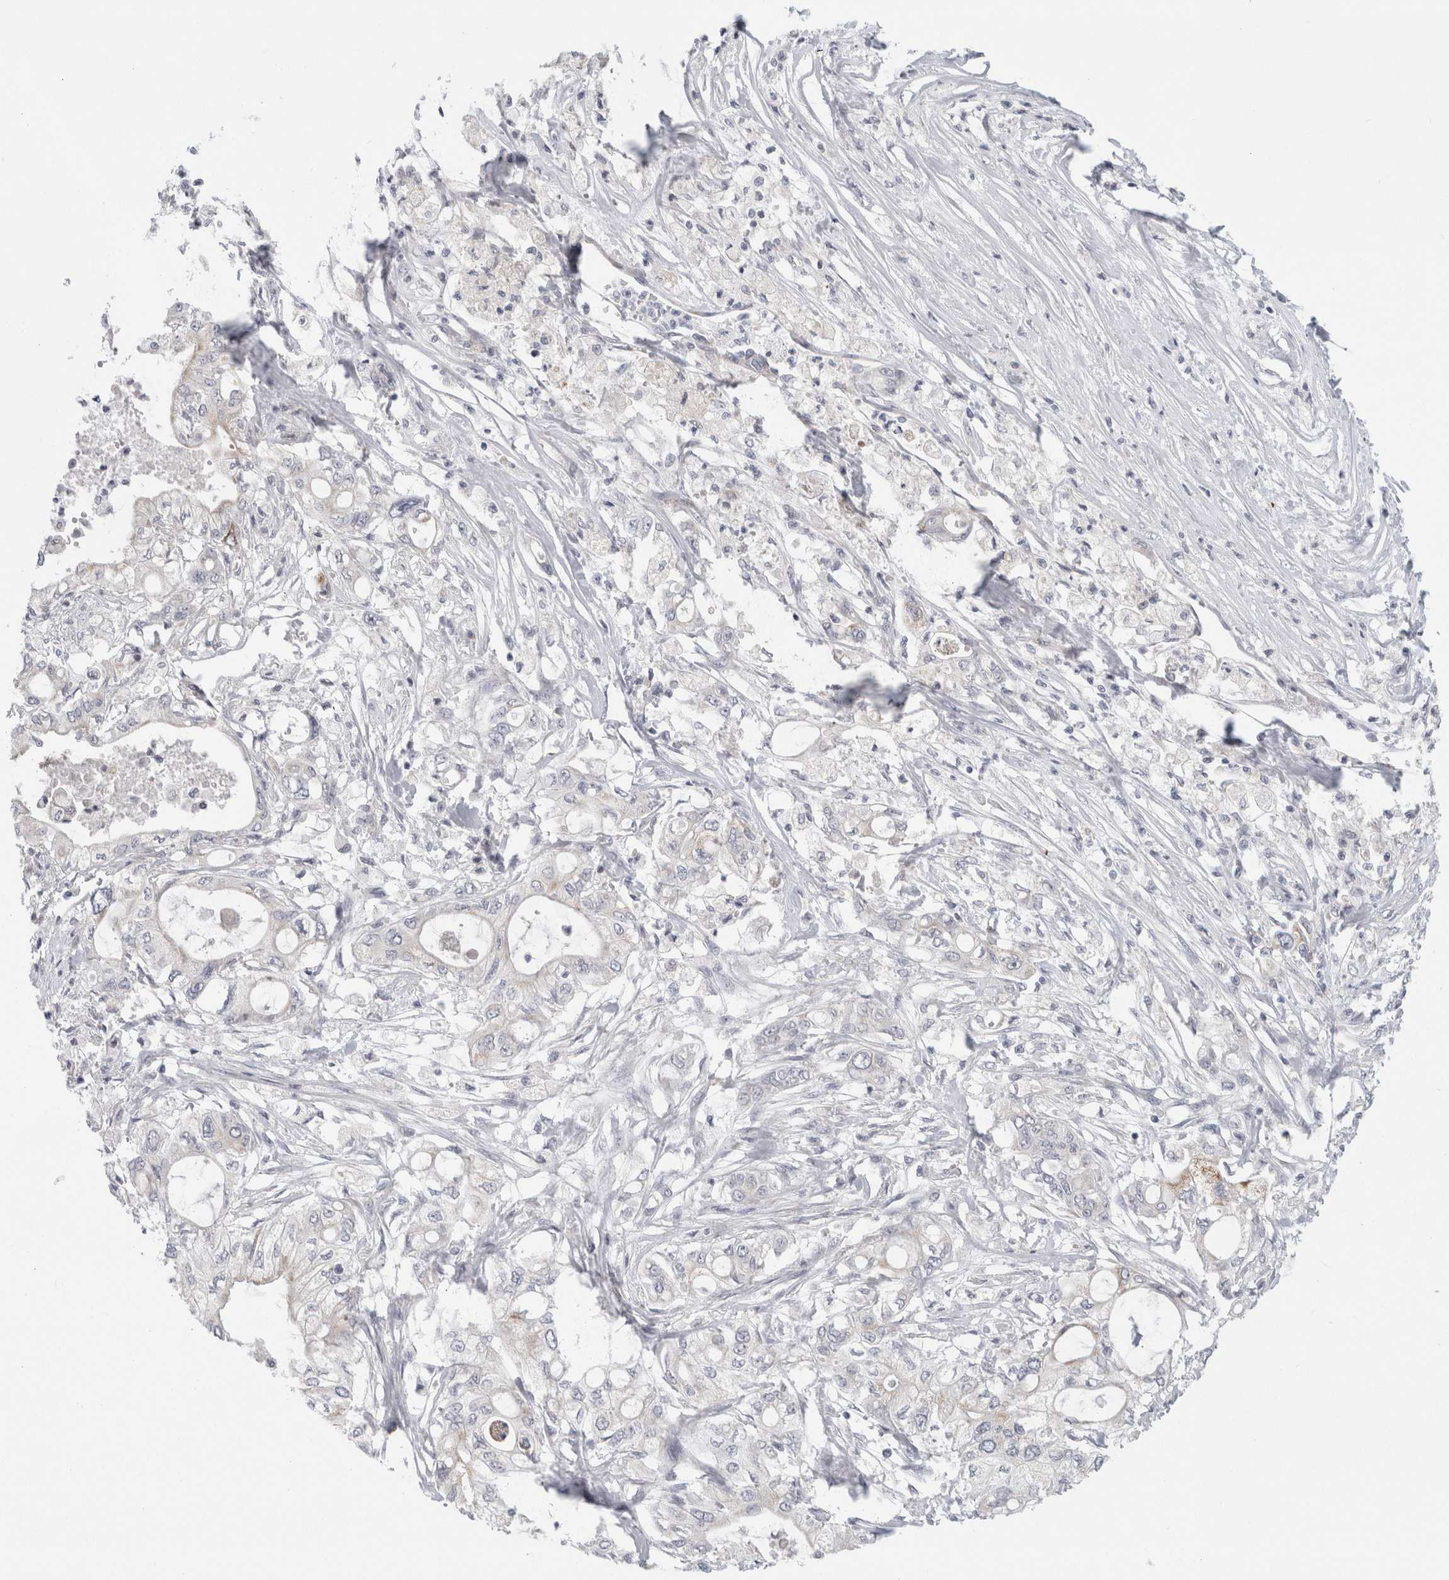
{"staining": {"intensity": "weak", "quantity": "<25%", "location": "cytoplasmic/membranous"}, "tissue": "pancreatic cancer", "cell_type": "Tumor cells", "image_type": "cancer", "snomed": [{"axis": "morphology", "description": "Adenocarcinoma, NOS"}, {"axis": "topography", "description": "Pancreas"}], "caption": "The image displays no staining of tumor cells in pancreatic cancer.", "gene": "FAHD1", "patient": {"sex": "male", "age": 79}}